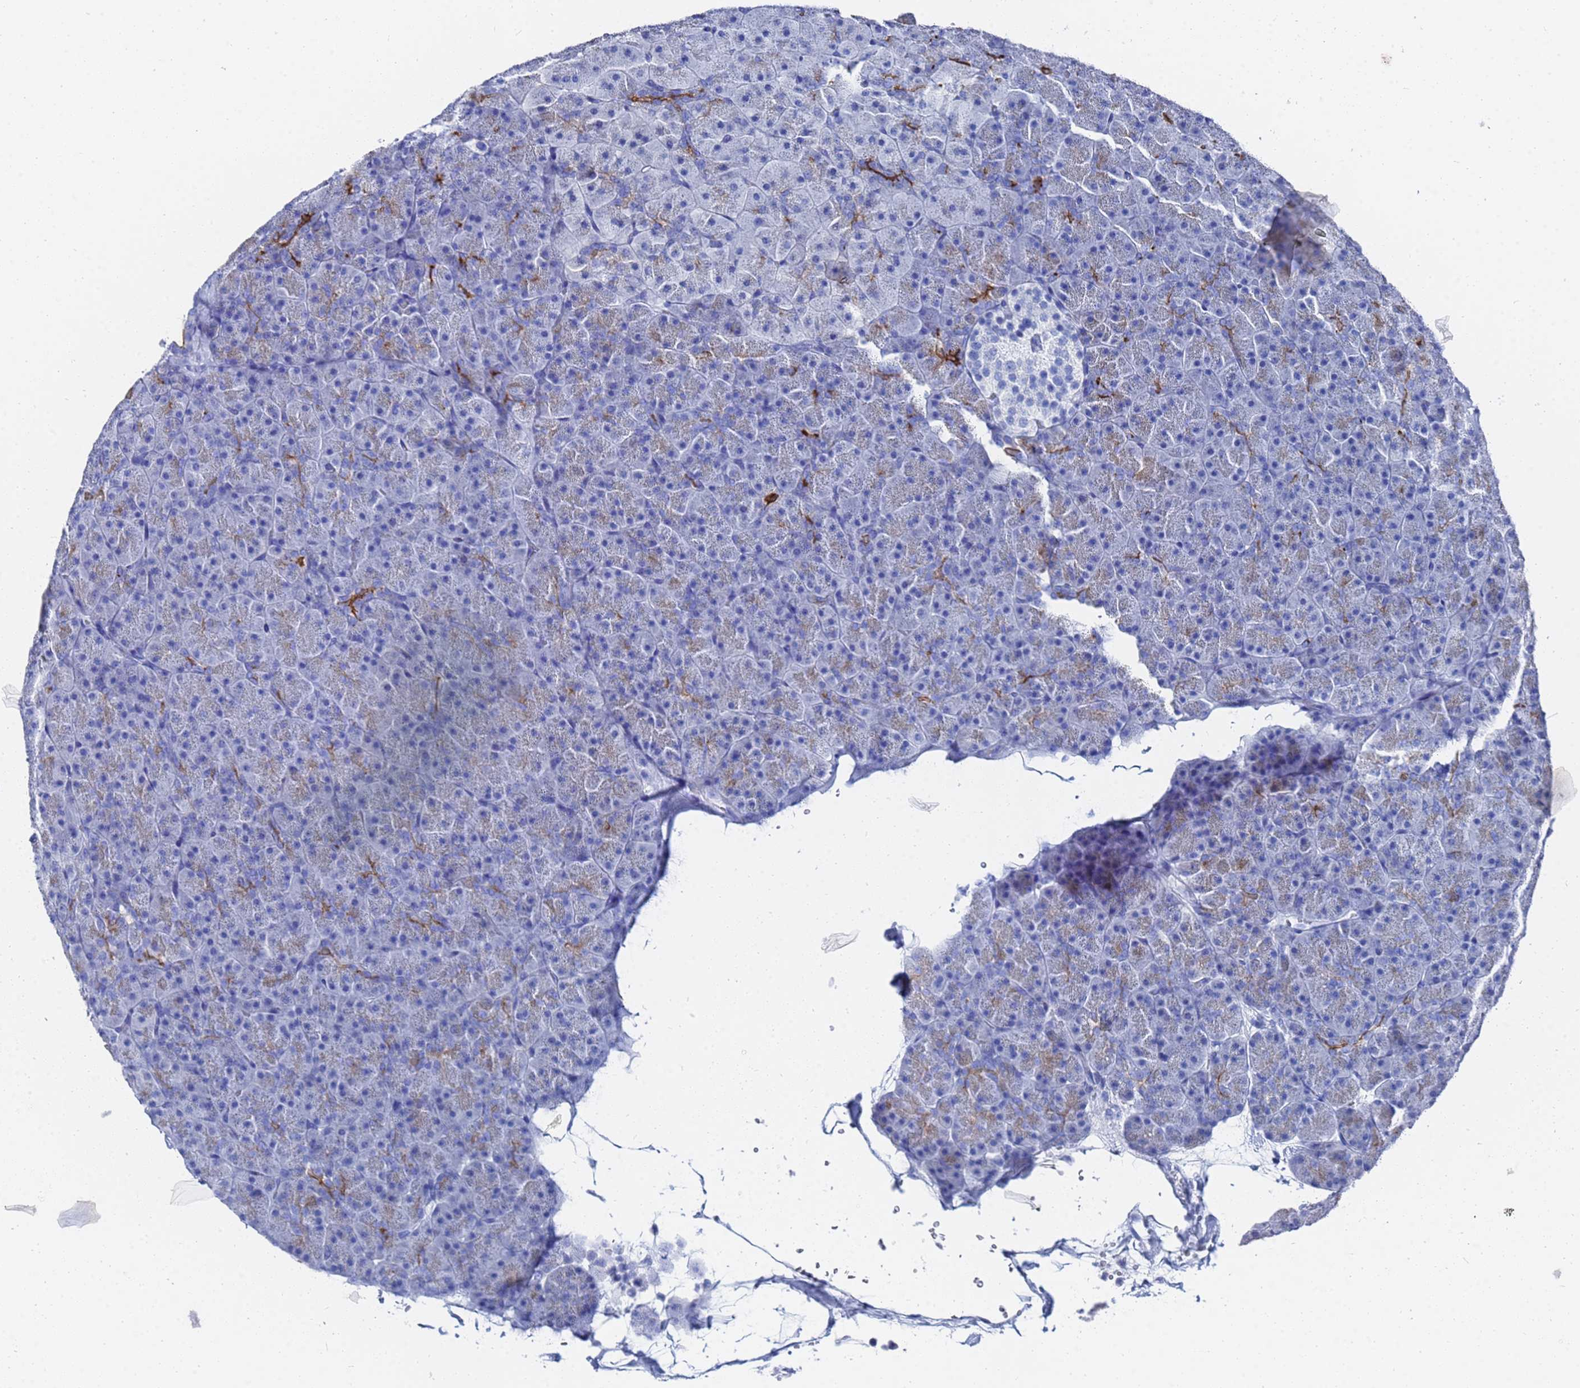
{"staining": {"intensity": "strong", "quantity": "<25%", "location": "cytoplasmic/membranous"}, "tissue": "pancreas", "cell_type": "Exocrine glandular cells", "image_type": "normal", "snomed": [{"axis": "morphology", "description": "Normal tissue, NOS"}, {"axis": "topography", "description": "Pancreas"}], "caption": "IHC image of benign human pancreas stained for a protein (brown), which shows medium levels of strong cytoplasmic/membranous expression in approximately <25% of exocrine glandular cells.", "gene": "GGT1", "patient": {"sex": "male", "age": 36}}